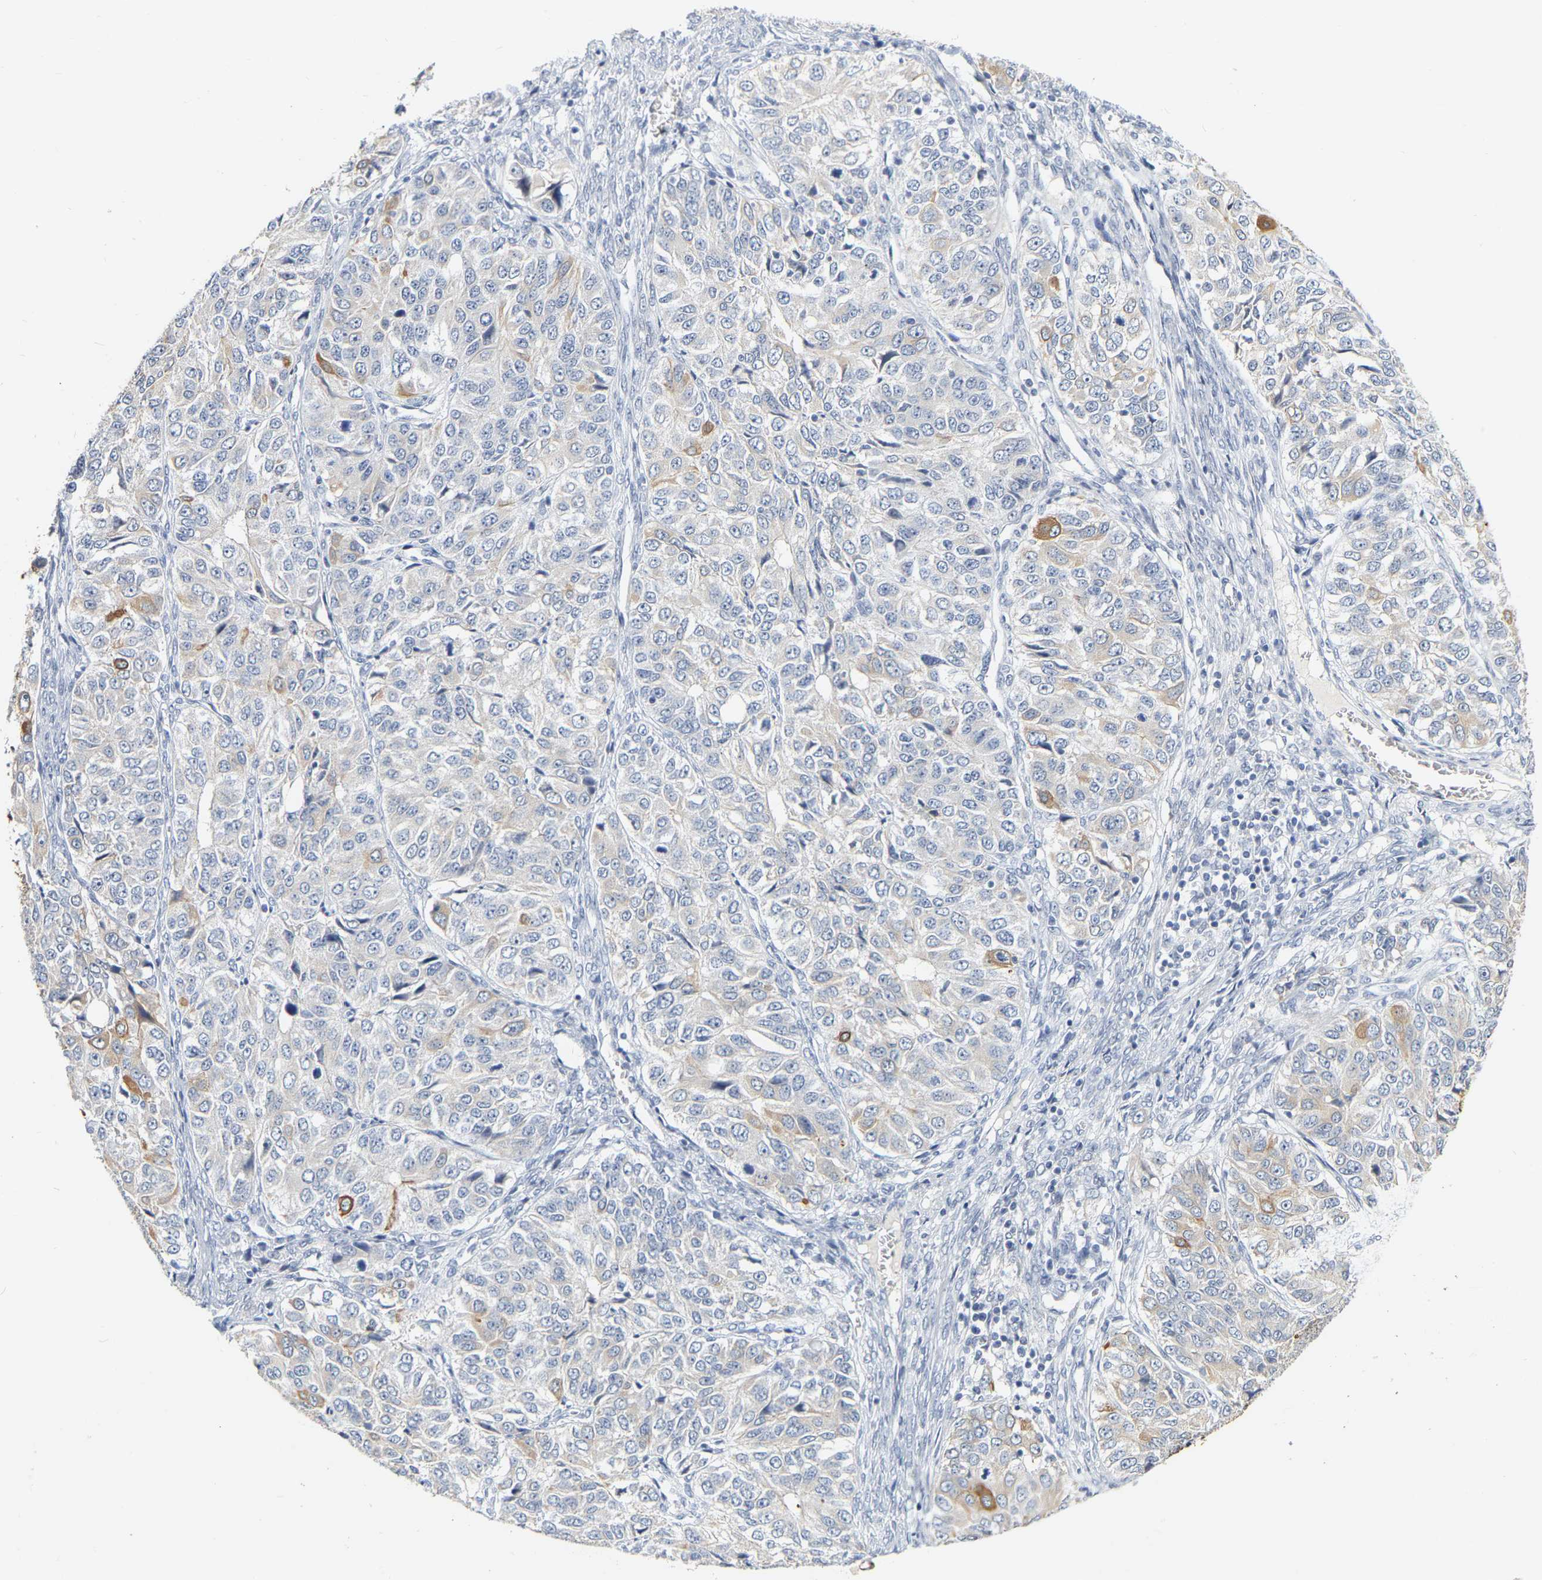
{"staining": {"intensity": "negative", "quantity": "none", "location": "none"}, "tissue": "ovarian cancer", "cell_type": "Tumor cells", "image_type": "cancer", "snomed": [{"axis": "morphology", "description": "Carcinoma, endometroid"}, {"axis": "topography", "description": "Ovary"}], "caption": "High magnification brightfield microscopy of ovarian cancer stained with DAB (brown) and counterstained with hematoxylin (blue): tumor cells show no significant staining.", "gene": "KRT76", "patient": {"sex": "female", "age": 51}}